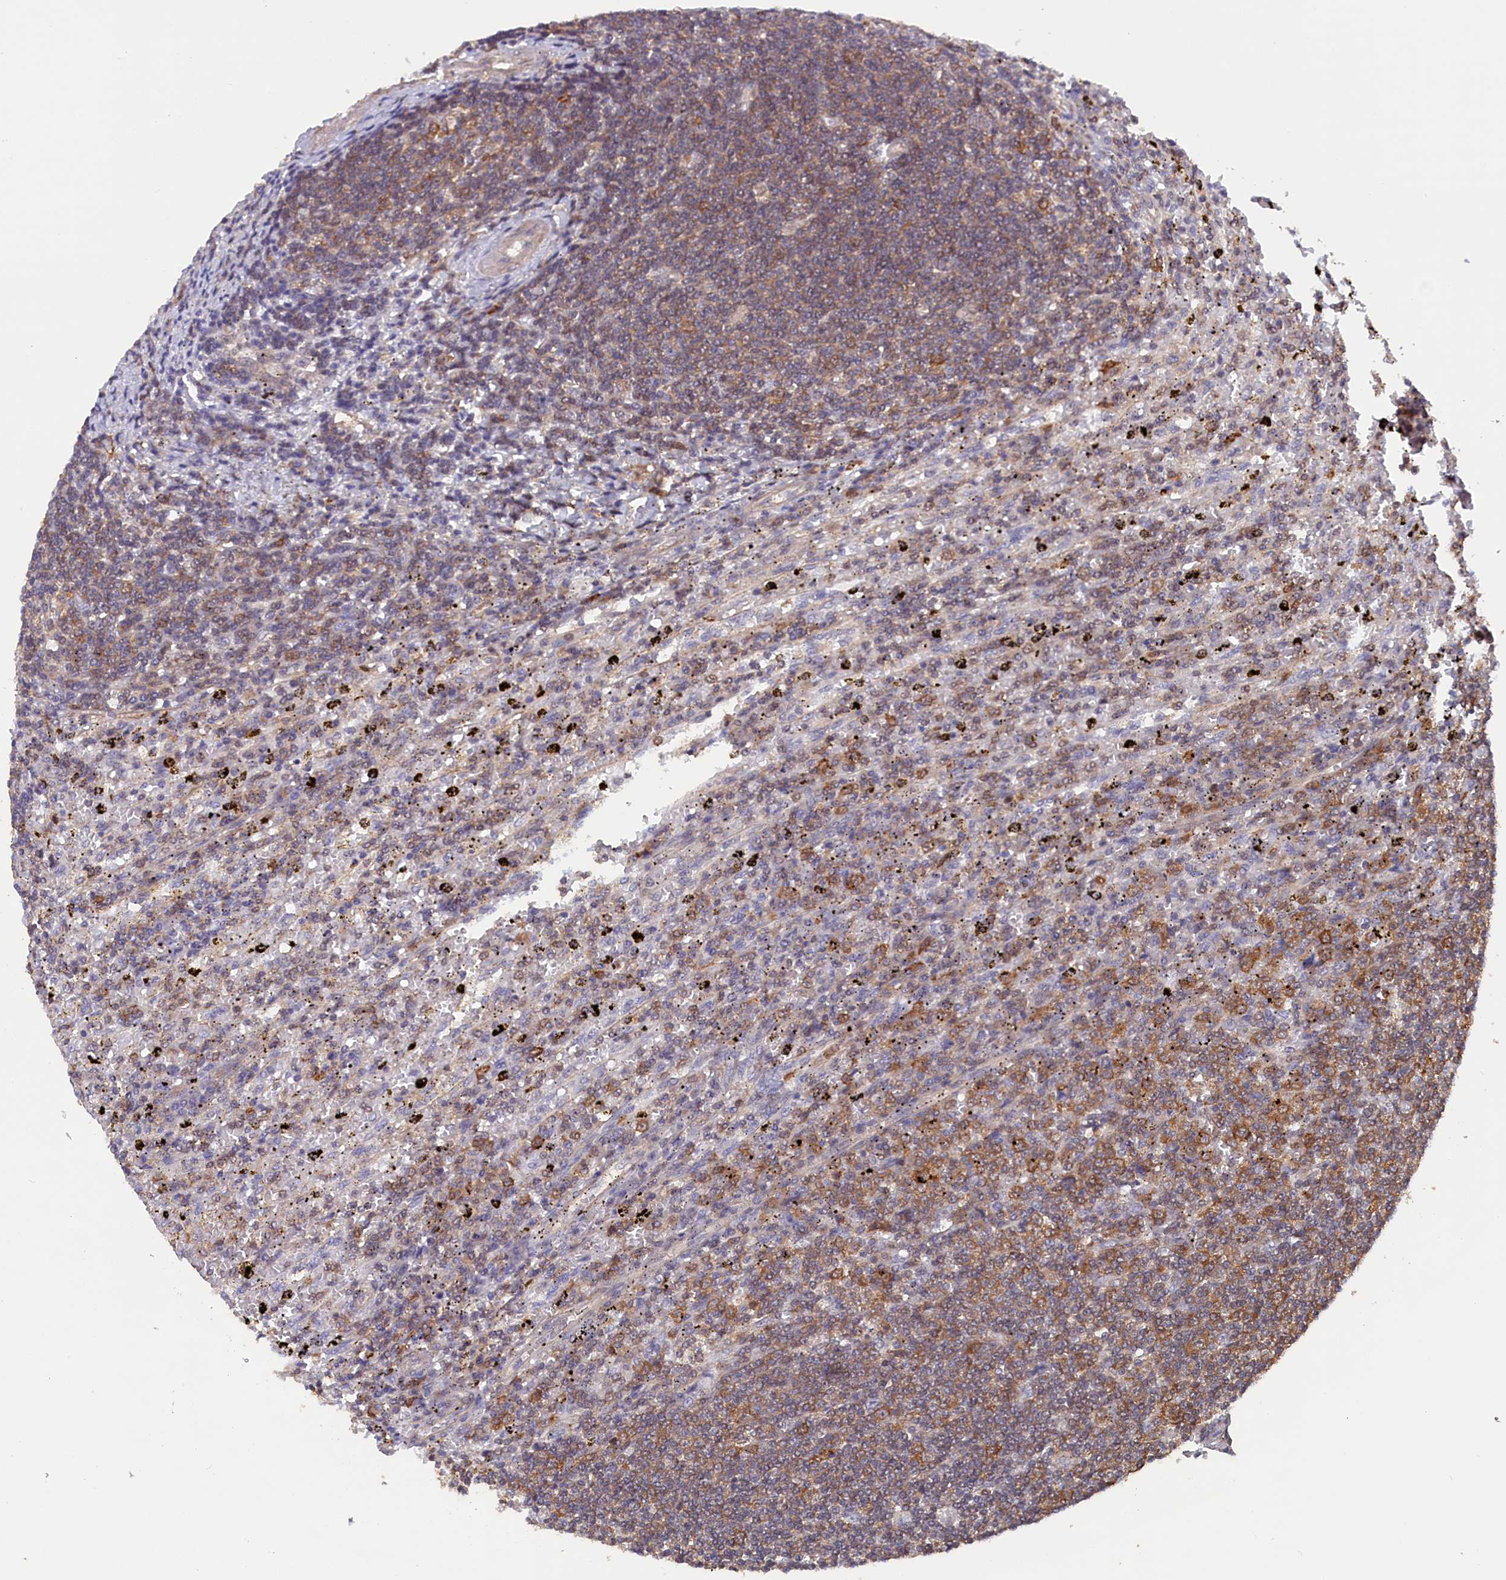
{"staining": {"intensity": "moderate", "quantity": "25%-75%", "location": "cytoplasmic/membranous"}, "tissue": "lymphoma", "cell_type": "Tumor cells", "image_type": "cancer", "snomed": [{"axis": "morphology", "description": "Malignant lymphoma, non-Hodgkin's type, Low grade"}, {"axis": "topography", "description": "Spleen"}], "caption": "Brown immunohistochemical staining in lymphoma displays moderate cytoplasmic/membranous positivity in about 25%-75% of tumor cells.", "gene": "JPT2", "patient": {"sex": "male", "age": 76}}